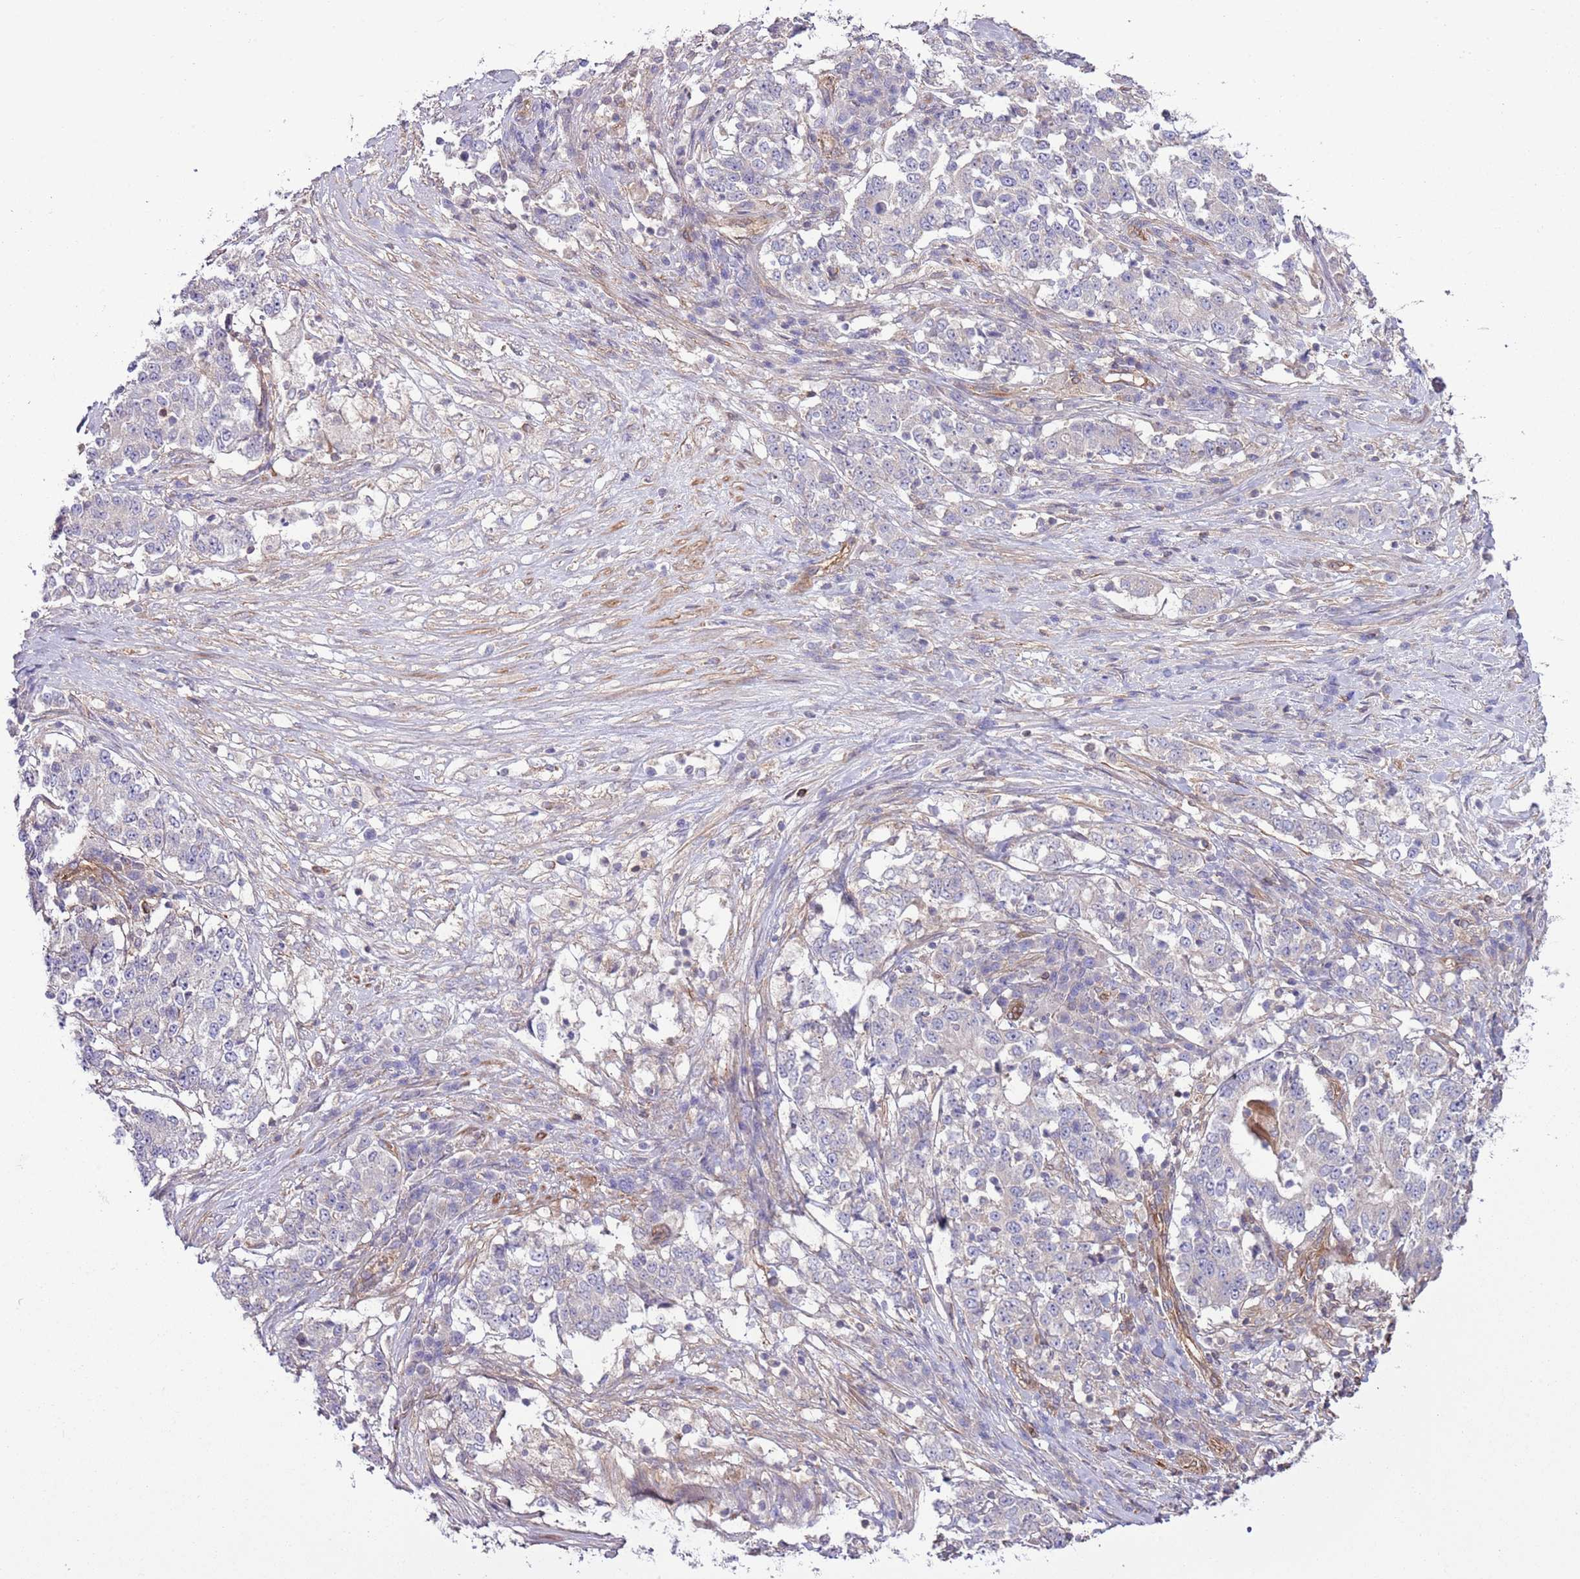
{"staining": {"intensity": "negative", "quantity": "none", "location": "none"}, "tissue": "stomach cancer", "cell_type": "Tumor cells", "image_type": "cancer", "snomed": [{"axis": "morphology", "description": "Adenocarcinoma, NOS"}, {"axis": "topography", "description": "Stomach"}], "caption": "Immunohistochemical staining of human adenocarcinoma (stomach) demonstrates no significant positivity in tumor cells.", "gene": "LPIN2", "patient": {"sex": "male", "age": 59}}